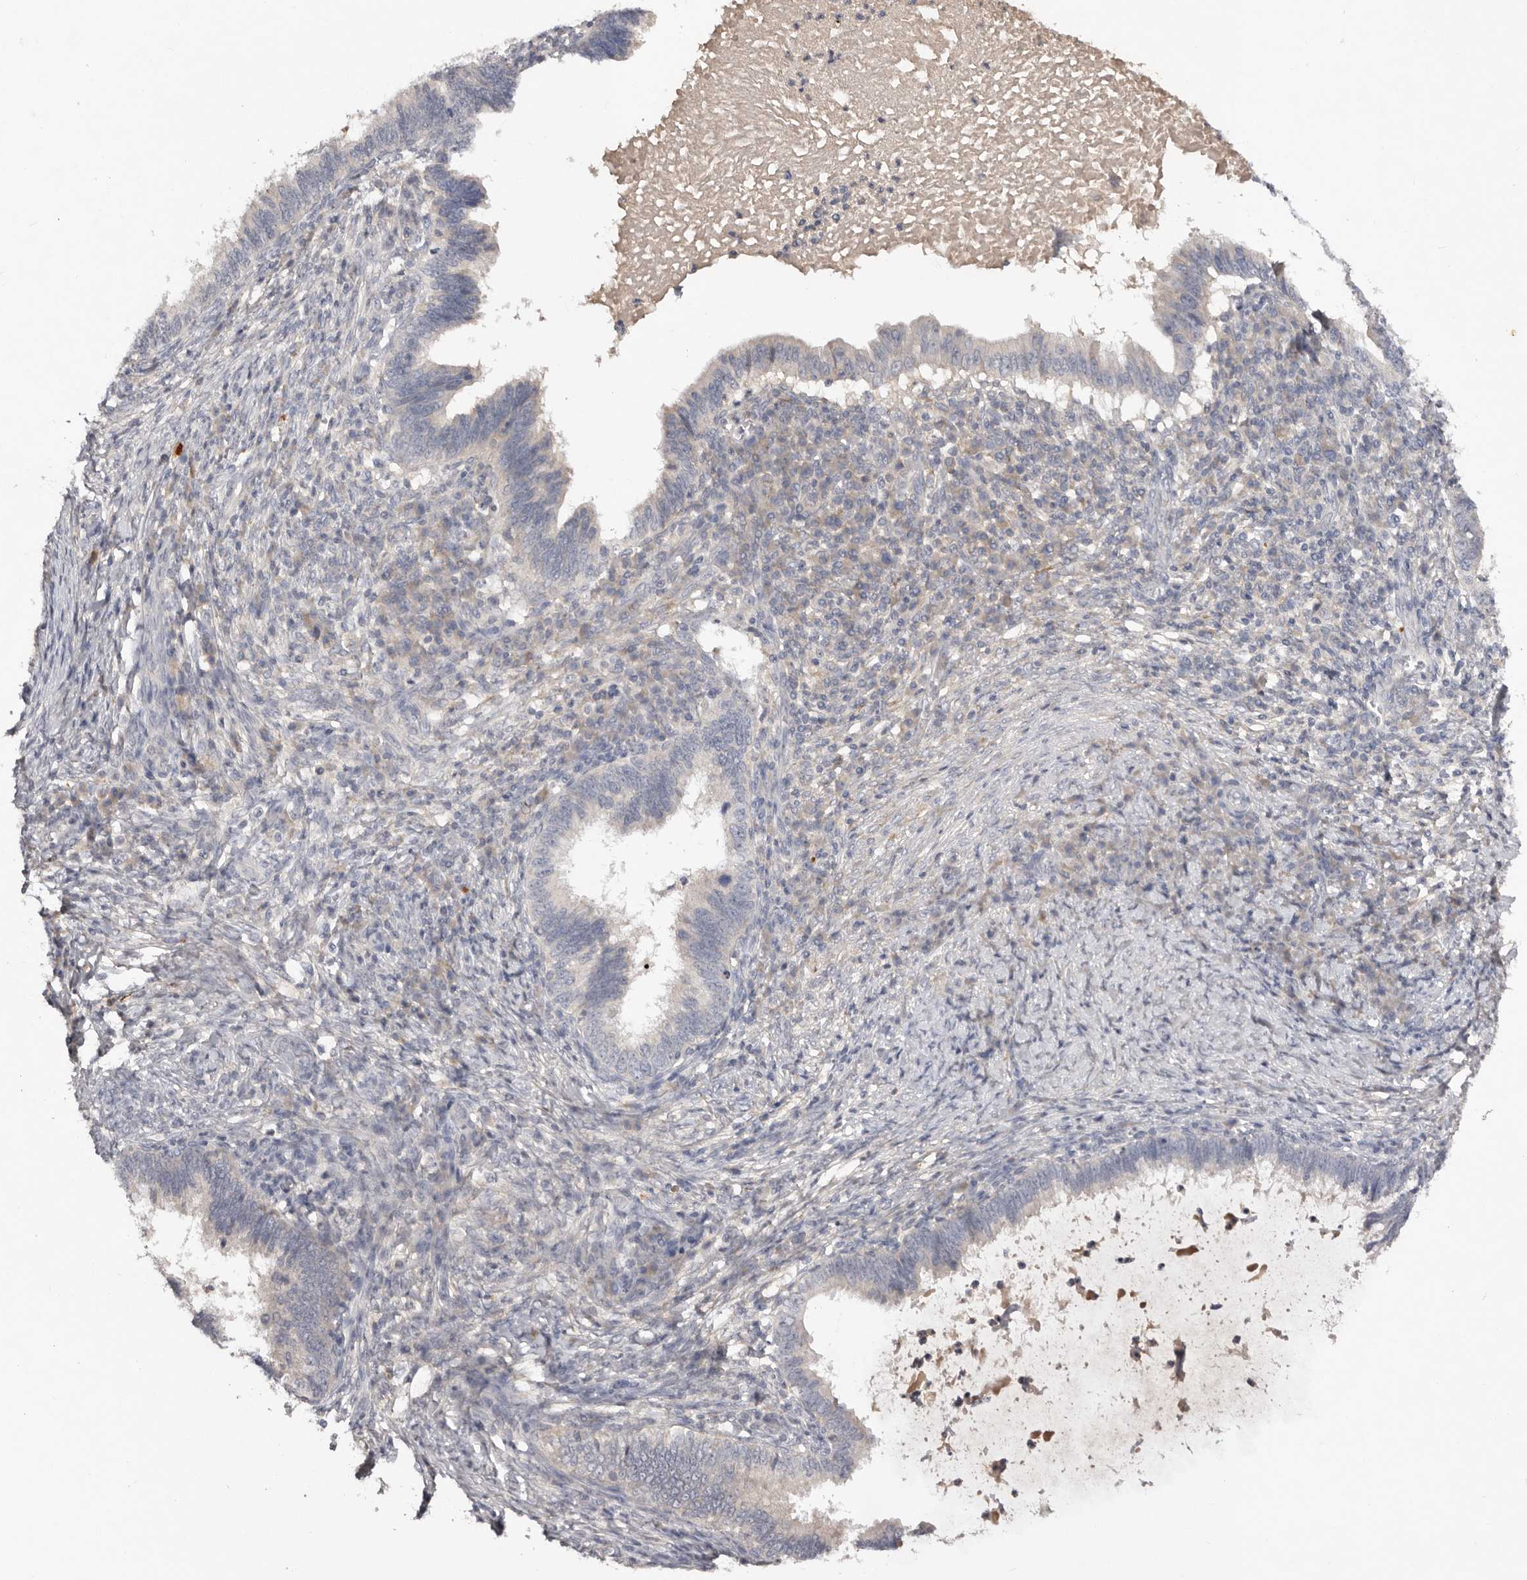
{"staining": {"intensity": "negative", "quantity": "none", "location": "none"}, "tissue": "cervical cancer", "cell_type": "Tumor cells", "image_type": "cancer", "snomed": [{"axis": "morphology", "description": "Adenocarcinoma, NOS"}, {"axis": "topography", "description": "Cervix"}], "caption": "IHC micrograph of cervical cancer (adenocarcinoma) stained for a protein (brown), which displays no positivity in tumor cells.", "gene": "SCUBE2", "patient": {"sex": "female", "age": 36}}